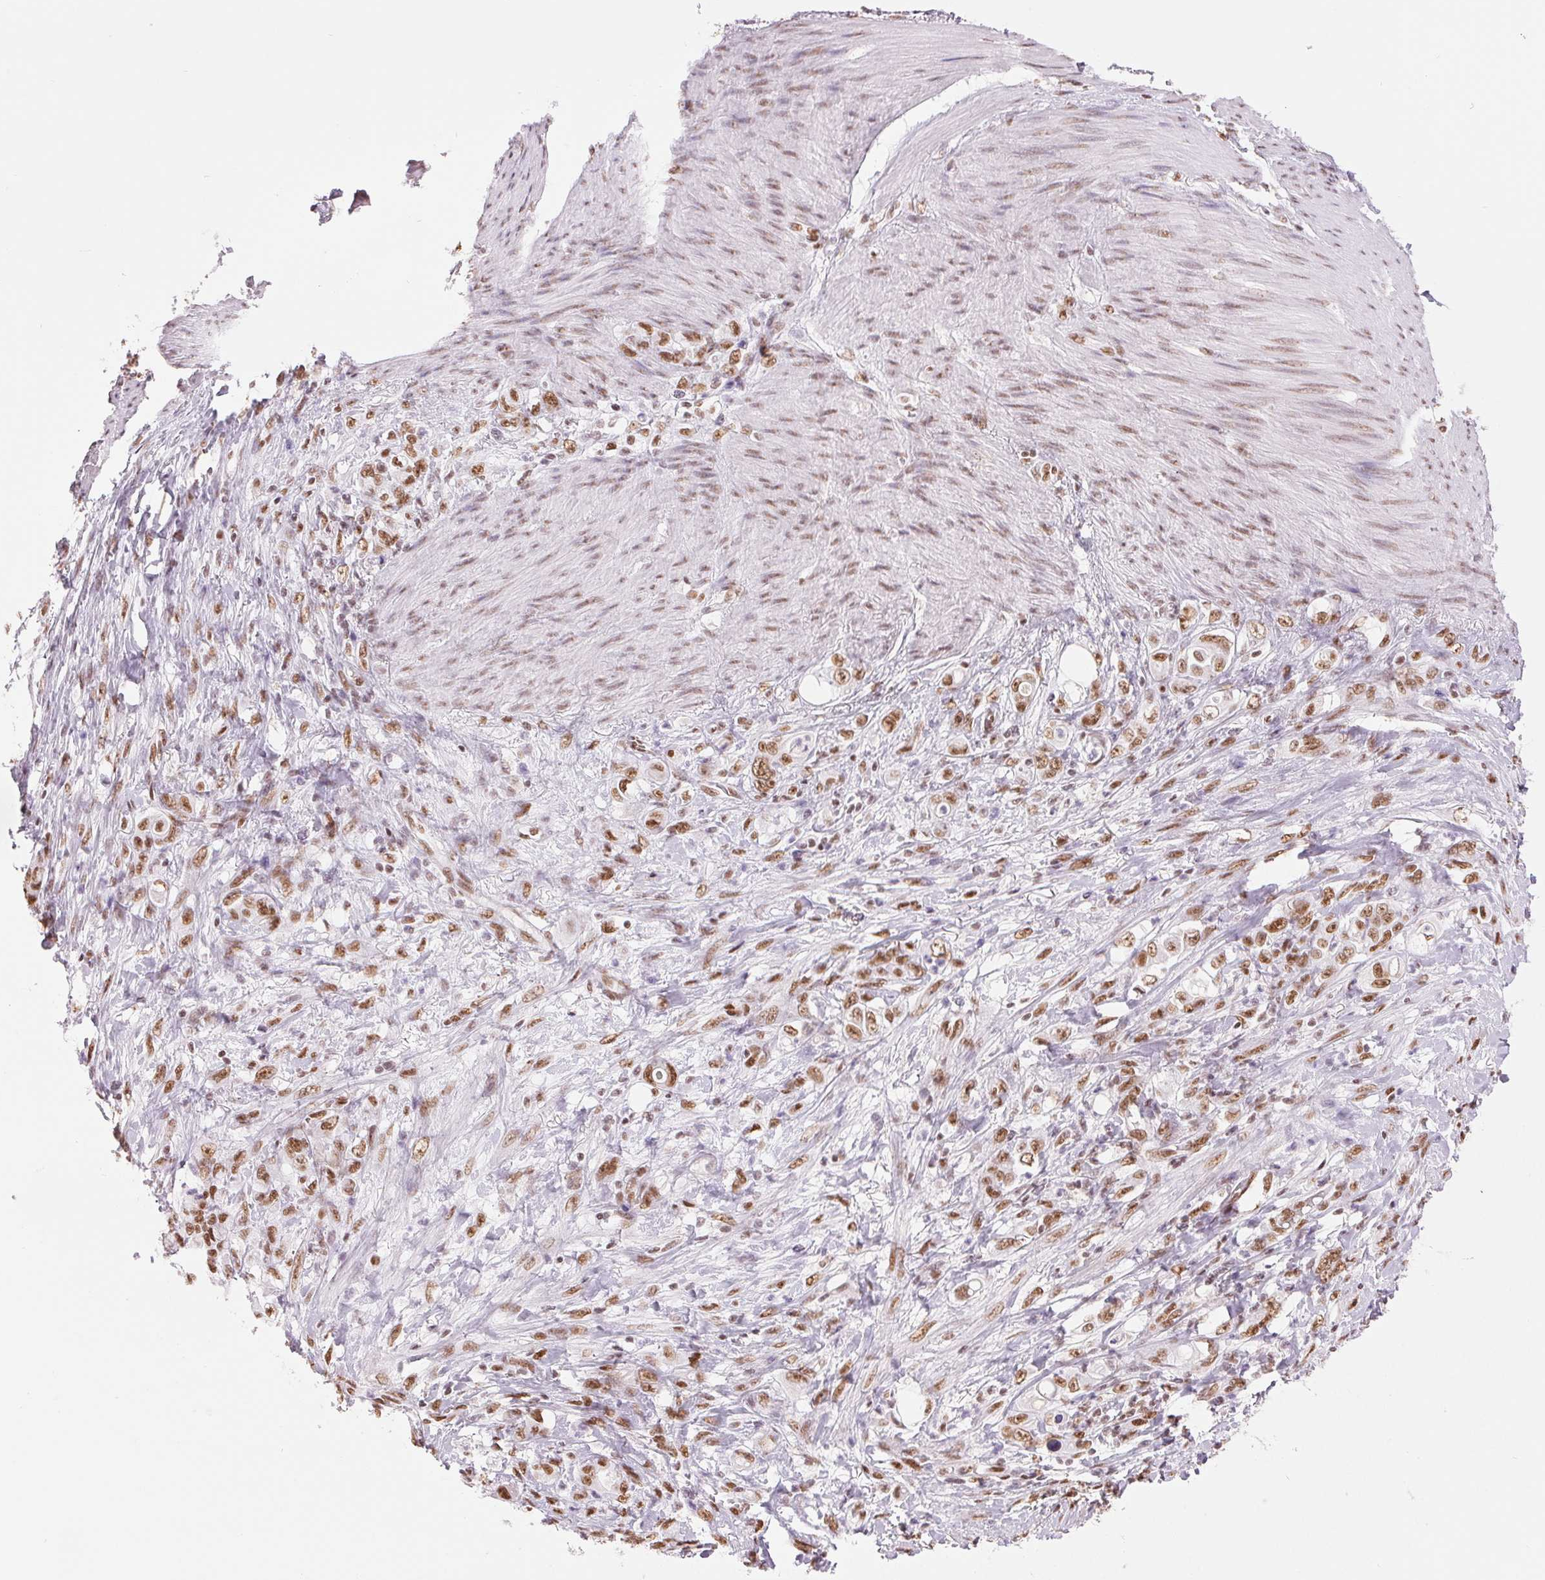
{"staining": {"intensity": "moderate", "quantity": ">75%", "location": "nuclear"}, "tissue": "stomach cancer", "cell_type": "Tumor cells", "image_type": "cancer", "snomed": [{"axis": "morphology", "description": "Adenocarcinoma, NOS"}, {"axis": "topography", "description": "Stomach"}], "caption": "Moderate nuclear protein staining is appreciated in approximately >75% of tumor cells in stomach adenocarcinoma. (DAB IHC, brown staining for protein, blue staining for nuclei).", "gene": "ZFR2", "patient": {"sex": "female", "age": 79}}